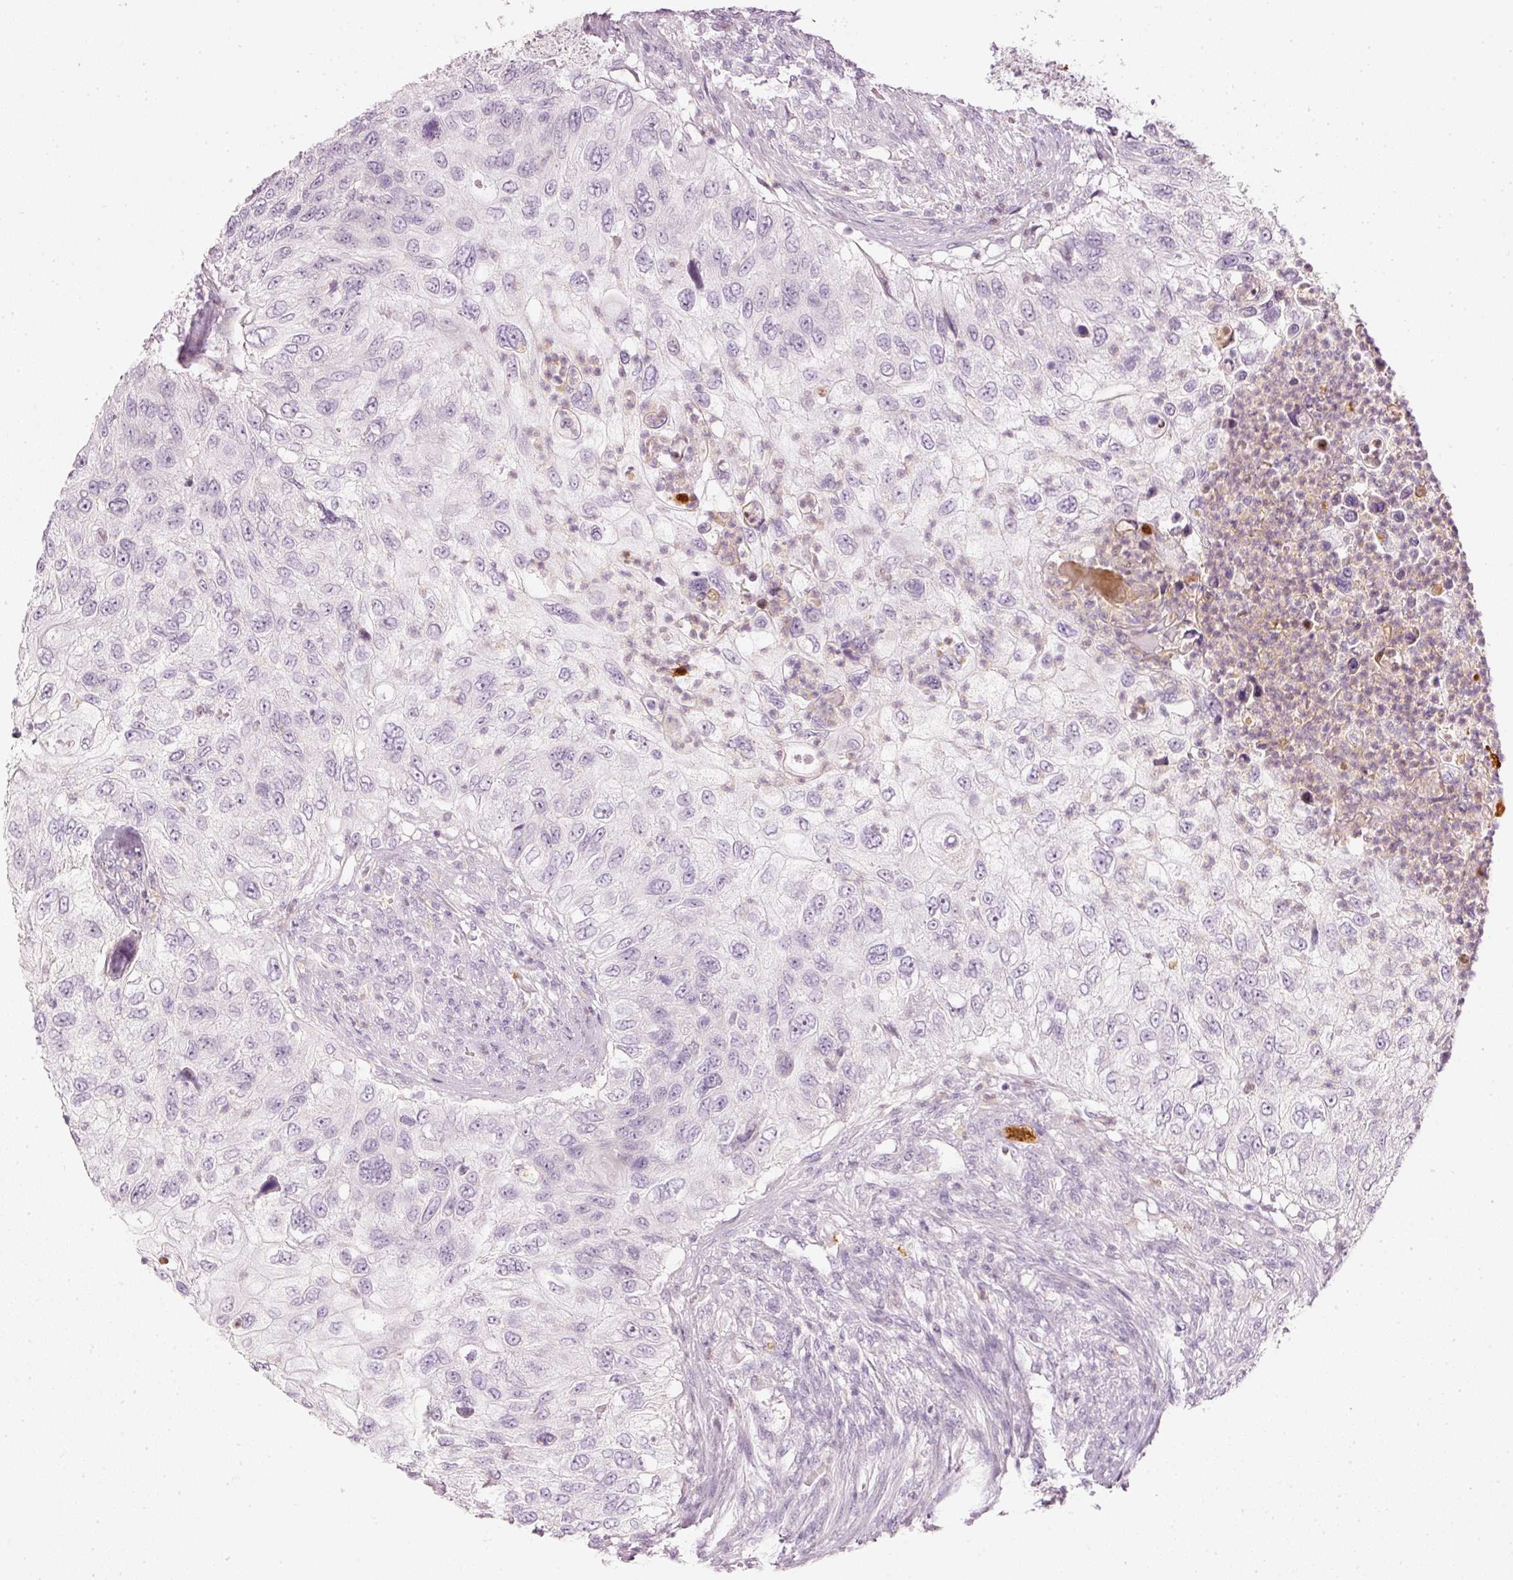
{"staining": {"intensity": "negative", "quantity": "none", "location": "none"}, "tissue": "urothelial cancer", "cell_type": "Tumor cells", "image_type": "cancer", "snomed": [{"axis": "morphology", "description": "Urothelial carcinoma, High grade"}, {"axis": "topography", "description": "Urinary bladder"}], "caption": "This is an immunohistochemistry histopathology image of human urothelial carcinoma (high-grade). There is no positivity in tumor cells.", "gene": "LECT2", "patient": {"sex": "female", "age": 60}}